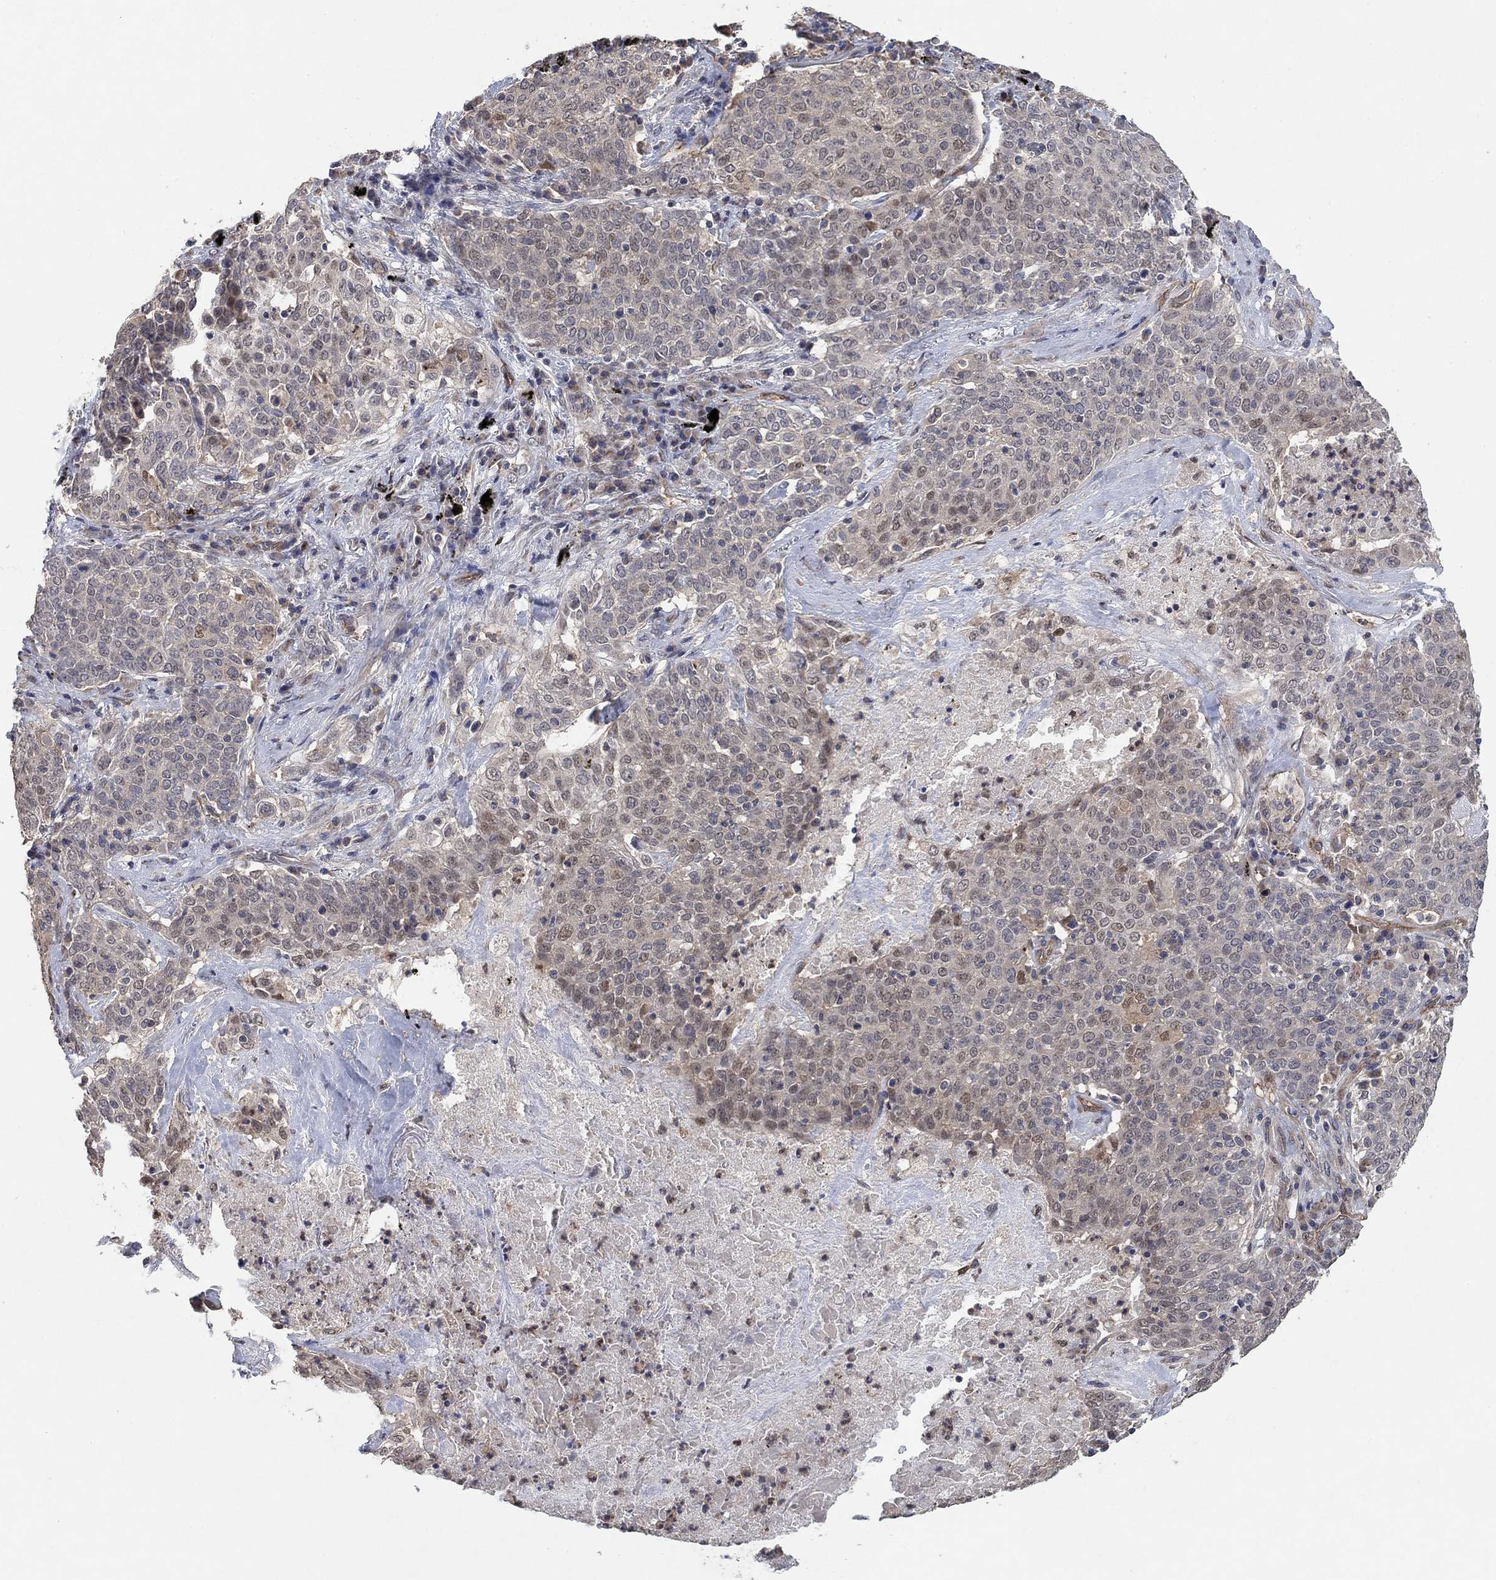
{"staining": {"intensity": "moderate", "quantity": "<25%", "location": "cytoplasmic/membranous"}, "tissue": "lung cancer", "cell_type": "Tumor cells", "image_type": "cancer", "snomed": [{"axis": "morphology", "description": "Squamous cell carcinoma, NOS"}, {"axis": "topography", "description": "Lung"}], "caption": "Lung cancer tissue demonstrates moderate cytoplasmic/membranous positivity in about <25% of tumor cells (brown staining indicates protein expression, while blue staining denotes nuclei).", "gene": "MCUR1", "patient": {"sex": "male", "age": 82}}